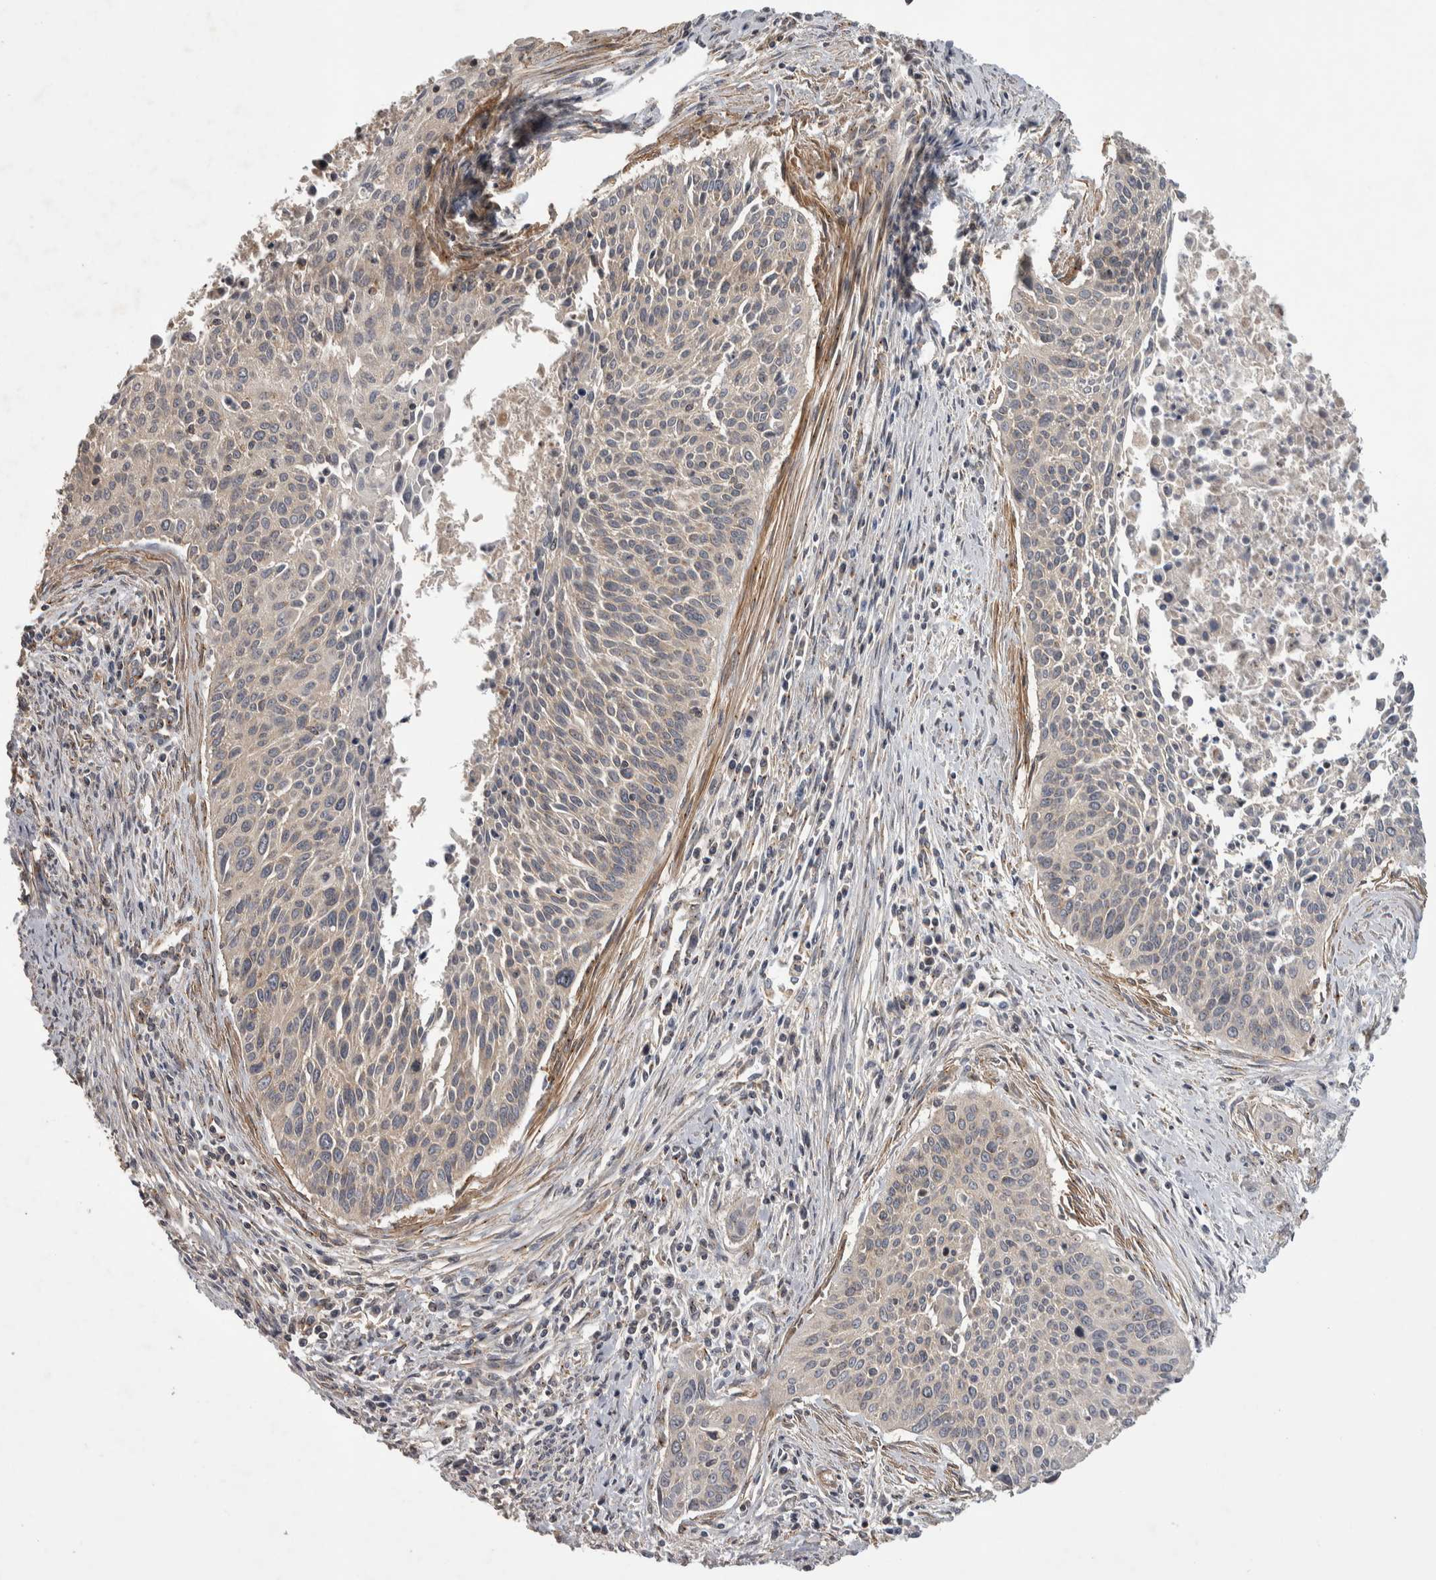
{"staining": {"intensity": "negative", "quantity": "none", "location": "none"}, "tissue": "cervical cancer", "cell_type": "Tumor cells", "image_type": "cancer", "snomed": [{"axis": "morphology", "description": "Squamous cell carcinoma, NOS"}, {"axis": "topography", "description": "Cervix"}], "caption": "Immunohistochemical staining of human cervical squamous cell carcinoma demonstrates no significant positivity in tumor cells.", "gene": "IFRD1", "patient": {"sex": "female", "age": 55}}